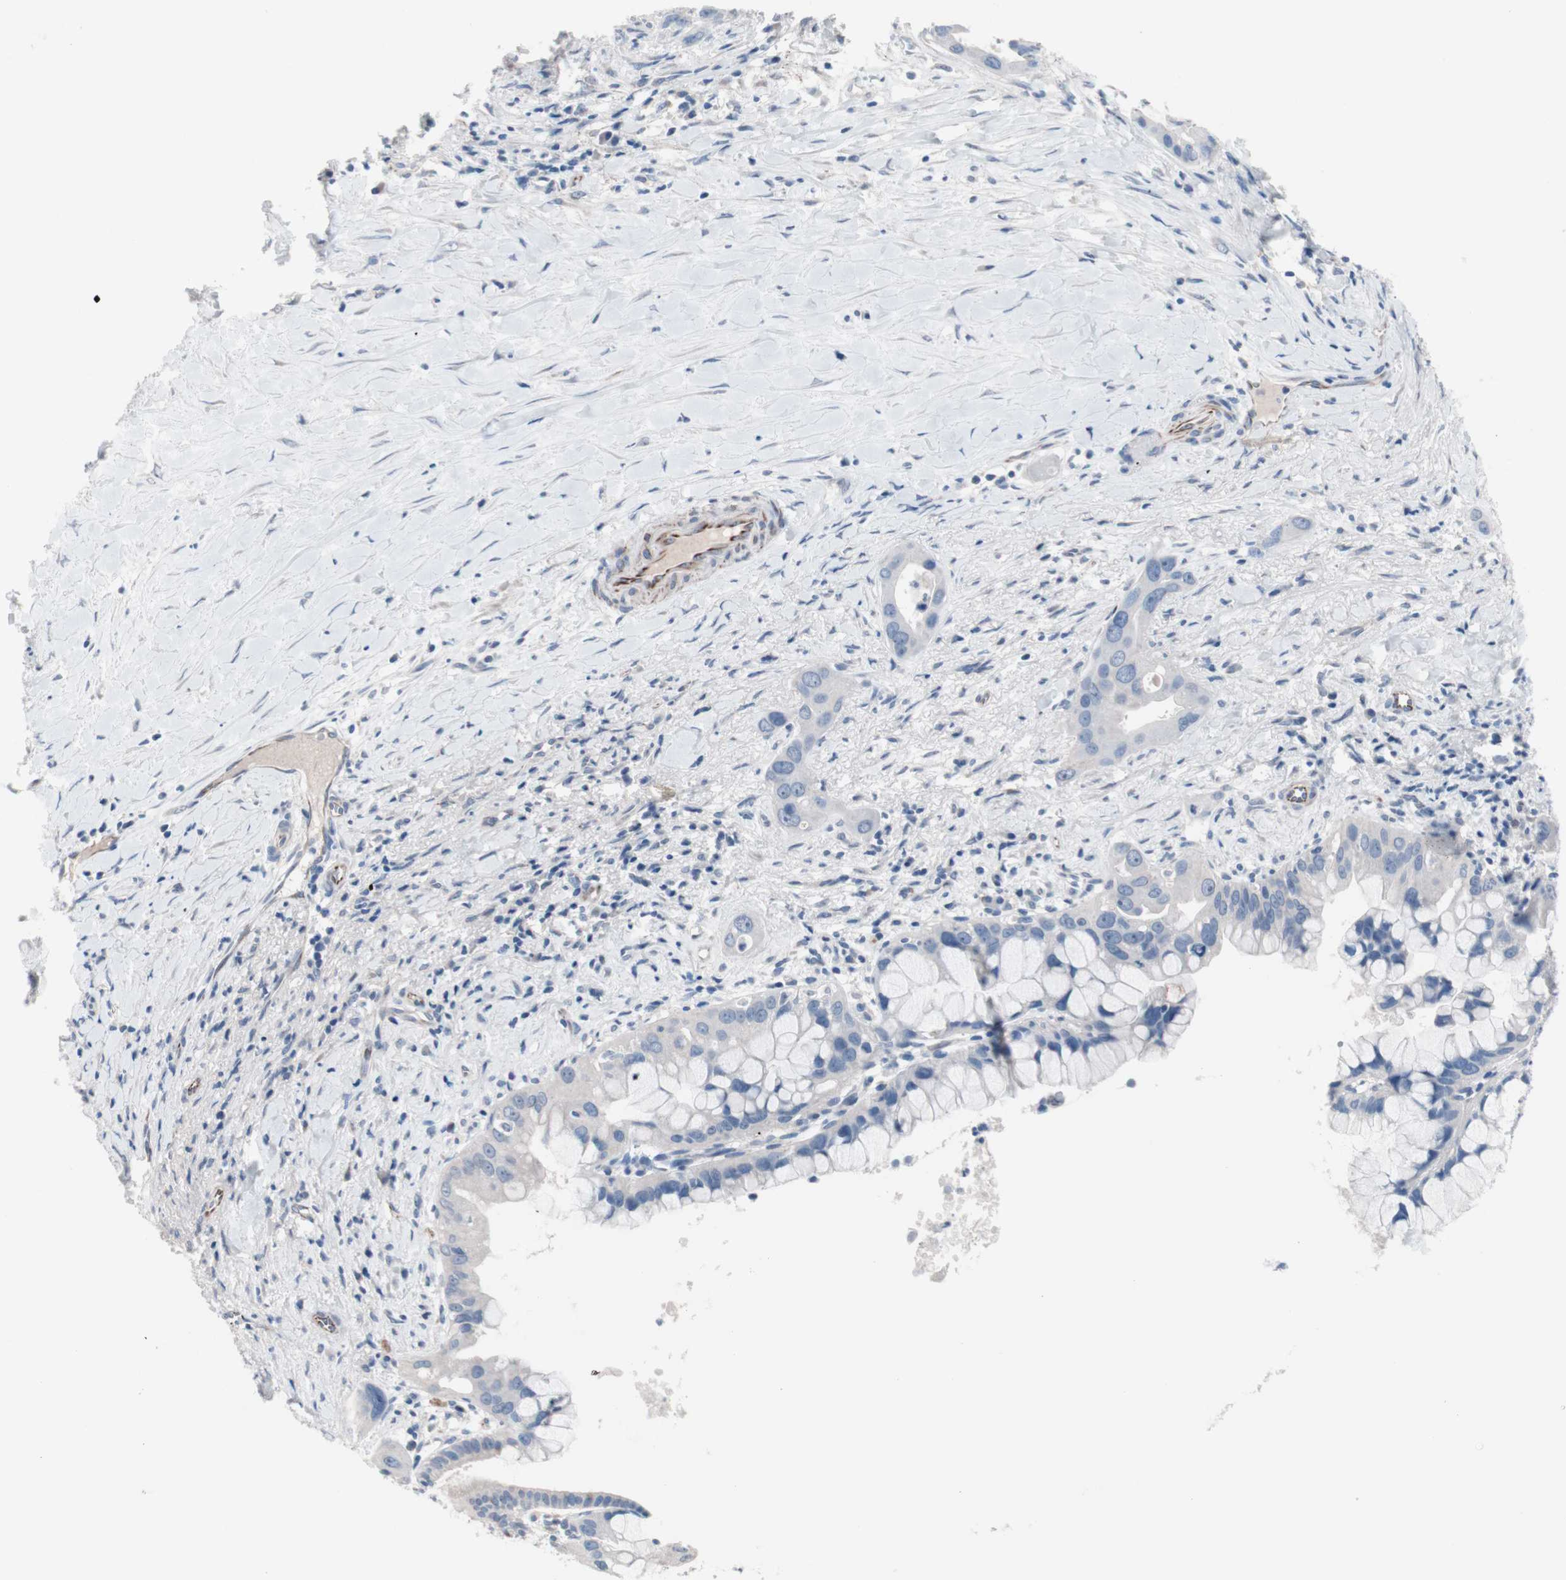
{"staining": {"intensity": "negative", "quantity": "none", "location": "none"}, "tissue": "liver cancer", "cell_type": "Tumor cells", "image_type": "cancer", "snomed": [{"axis": "morphology", "description": "Cholangiocarcinoma"}, {"axis": "topography", "description": "Liver"}], "caption": "Immunohistochemical staining of liver cancer shows no significant positivity in tumor cells.", "gene": "ULBP1", "patient": {"sex": "female", "age": 65}}